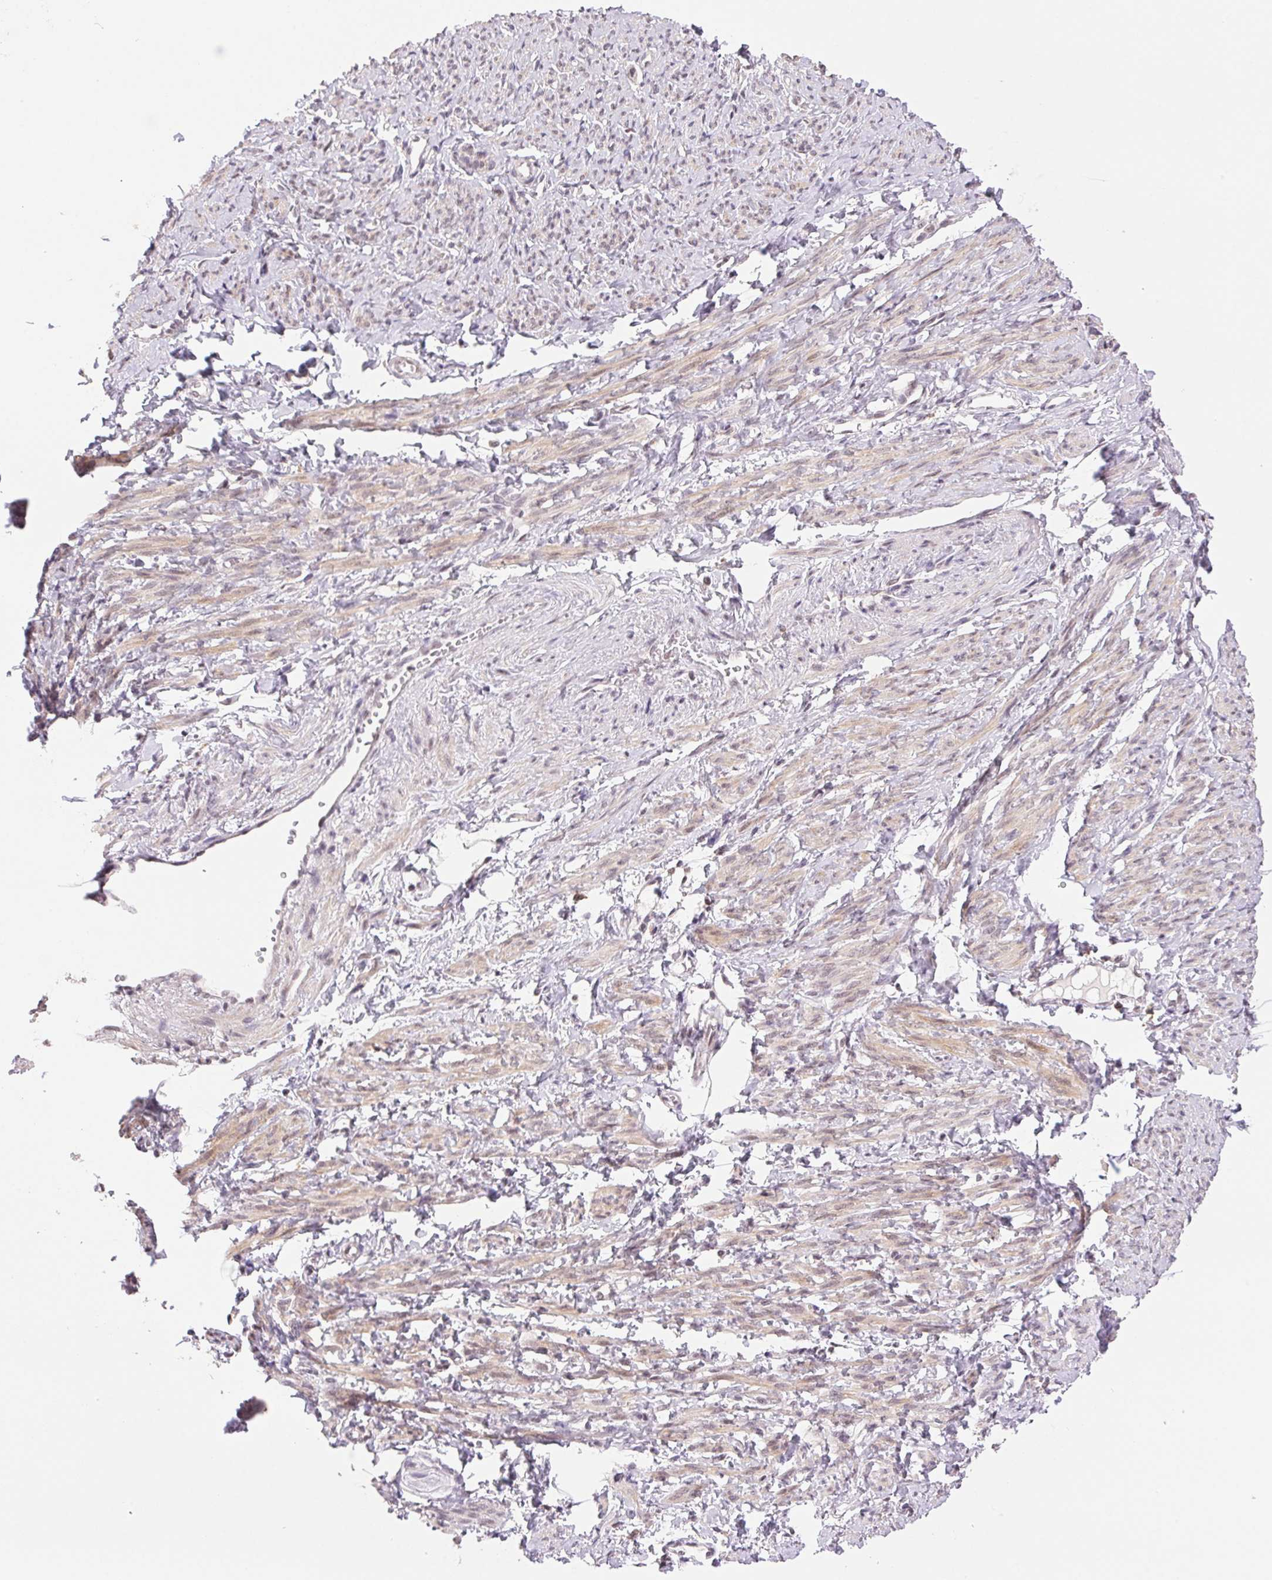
{"staining": {"intensity": "moderate", "quantity": "25%-75%", "location": "cytoplasmic/membranous"}, "tissue": "smooth muscle", "cell_type": "Smooth muscle cells", "image_type": "normal", "snomed": [{"axis": "morphology", "description": "Normal tissue, NOS"}, {"axis": "topography", "description": "Smooth muscle"}], "caption": "Brown immunohistochemical staining in unremarkable smooth muscle displays moderate cytoplasmic/membranous staining in approximately 25%-75% of smooth muscle cells. The protein is shown in brown color, while the nuclei are stained blue.", "gene": "PRPF18", "patient": {"sex": "female", "age": 65}}